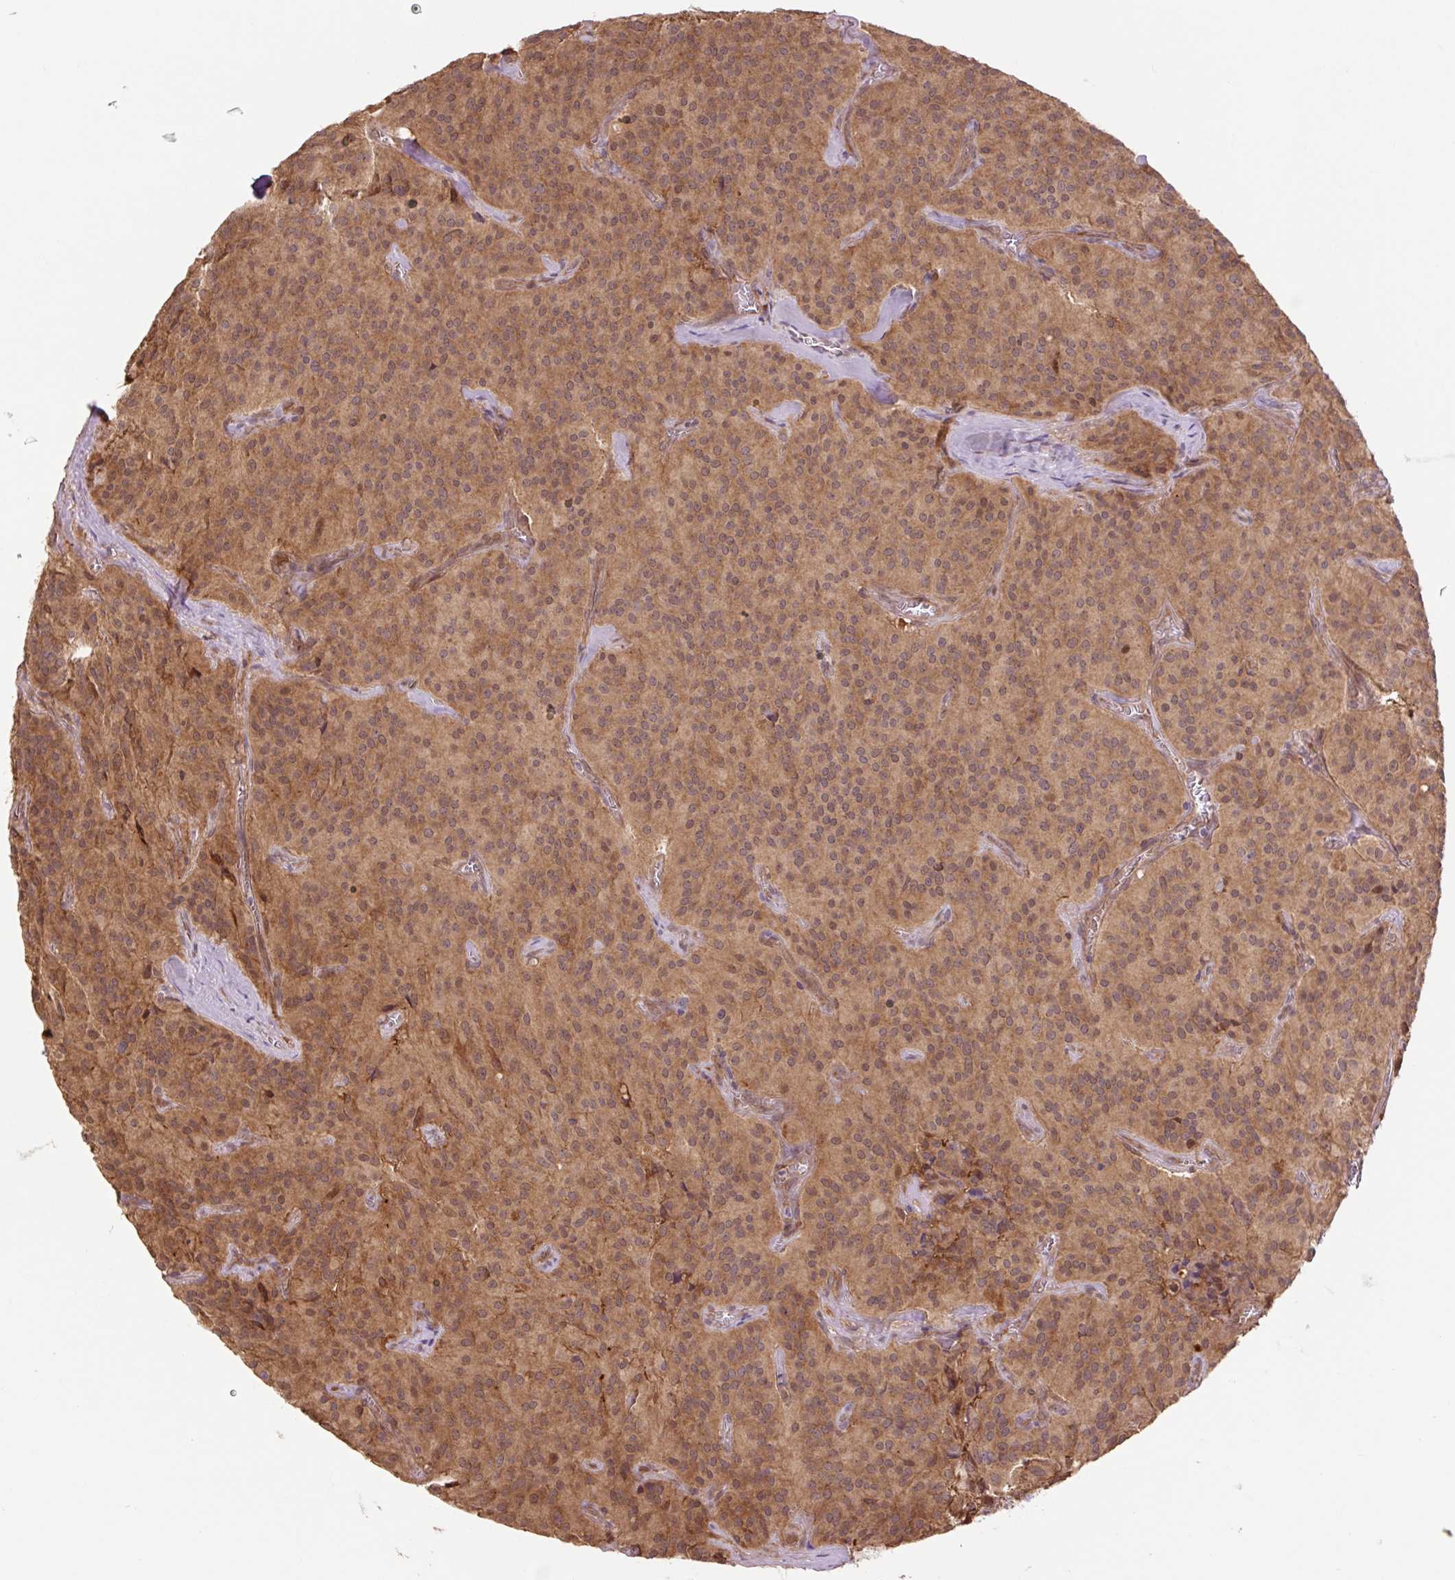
{"staining": {"intensity": "moderate", "quantity": ">75%", "location": "cytoplasmic/membranous,nuclear"}, "tissue": "glioma", "cell_type": "Tumor cells", "image_type": "cancer", "snomed": [{"axis": "morphology", "description": "Glioma, malignant, Low grade"}, {"axis": "topography", "description": "Brain"}], "caption": "Immunohistochemistry (IHC) micrograph of neoplastic tissue: glioma stained using immunohistochemistry shows medium levels of moderate protein expression localized specifically in the cytoplasmic/membranous and nuclear of tumor cells, appearing as a cytoplasmic/membranous and nuclear brown color.", "gene": "TPT1", "patient": {"sex": "male", "age": 42}}